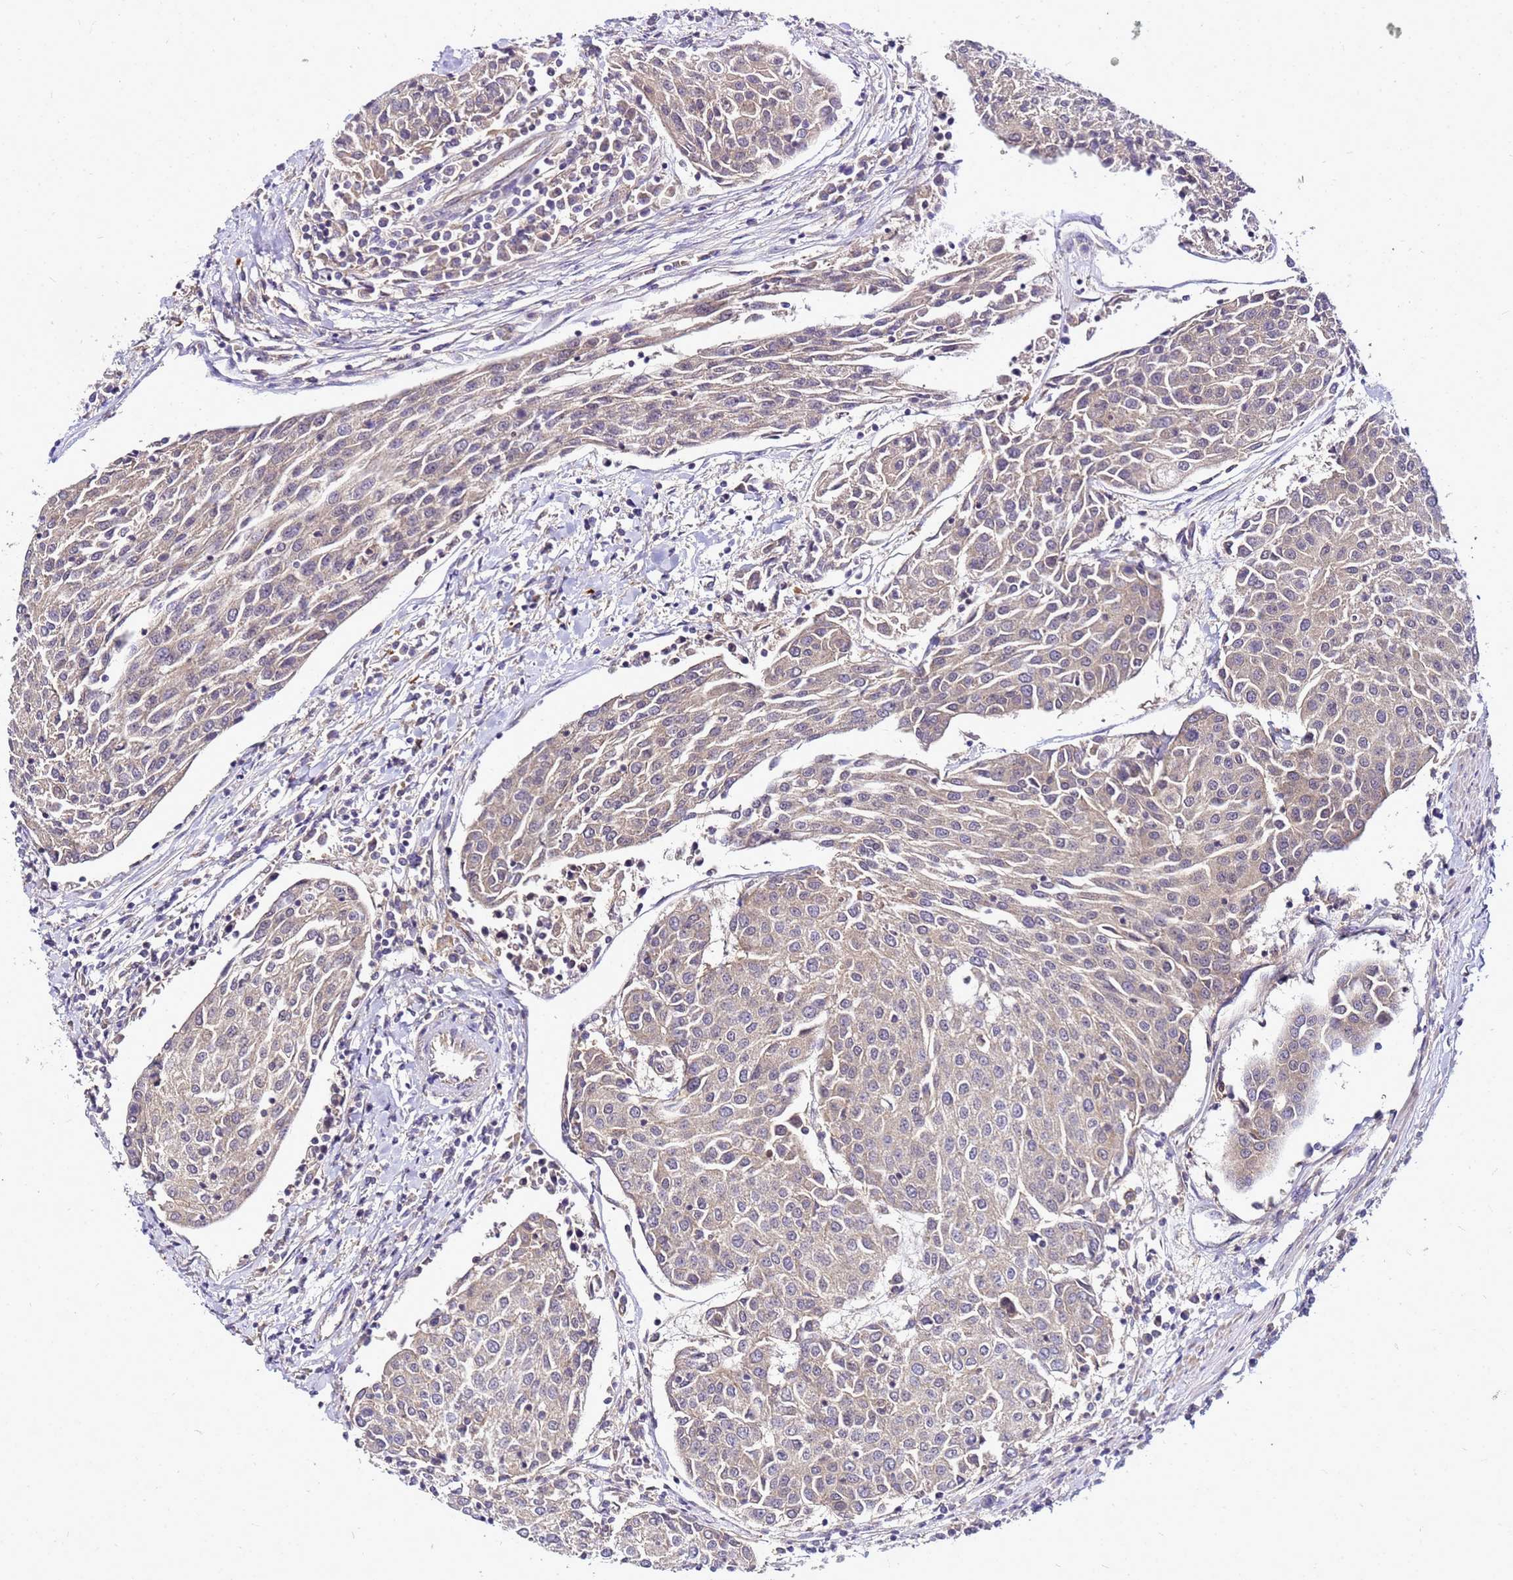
{"staining": {"intensity": "negative", "quantity": "none", "location": "none"}, "tissue": "urothelial cancer", "cell_type": "Tumor cells", "image_type": "cancer", "snomed": [{"axis": "morphology", "description": "Urothelial carcinoma, High grade"}, {"axis": "topography", "description": "Urinary bladder"}], "caption": "DAB (3,3'-diaminobenzidine) immunohistochemical staining of human urothelial carcinoma (high-grade) displays no significant staining in tumor cells. The staining was performed using DAB (3,3'-diaminobenzidine) to visualize the protein expression in brown, while the nuclei were stained in blue with hematoxylin (Magnification: 20x).", "gene": "SAT1", "patient": {"sex": "female", "age": 85}}